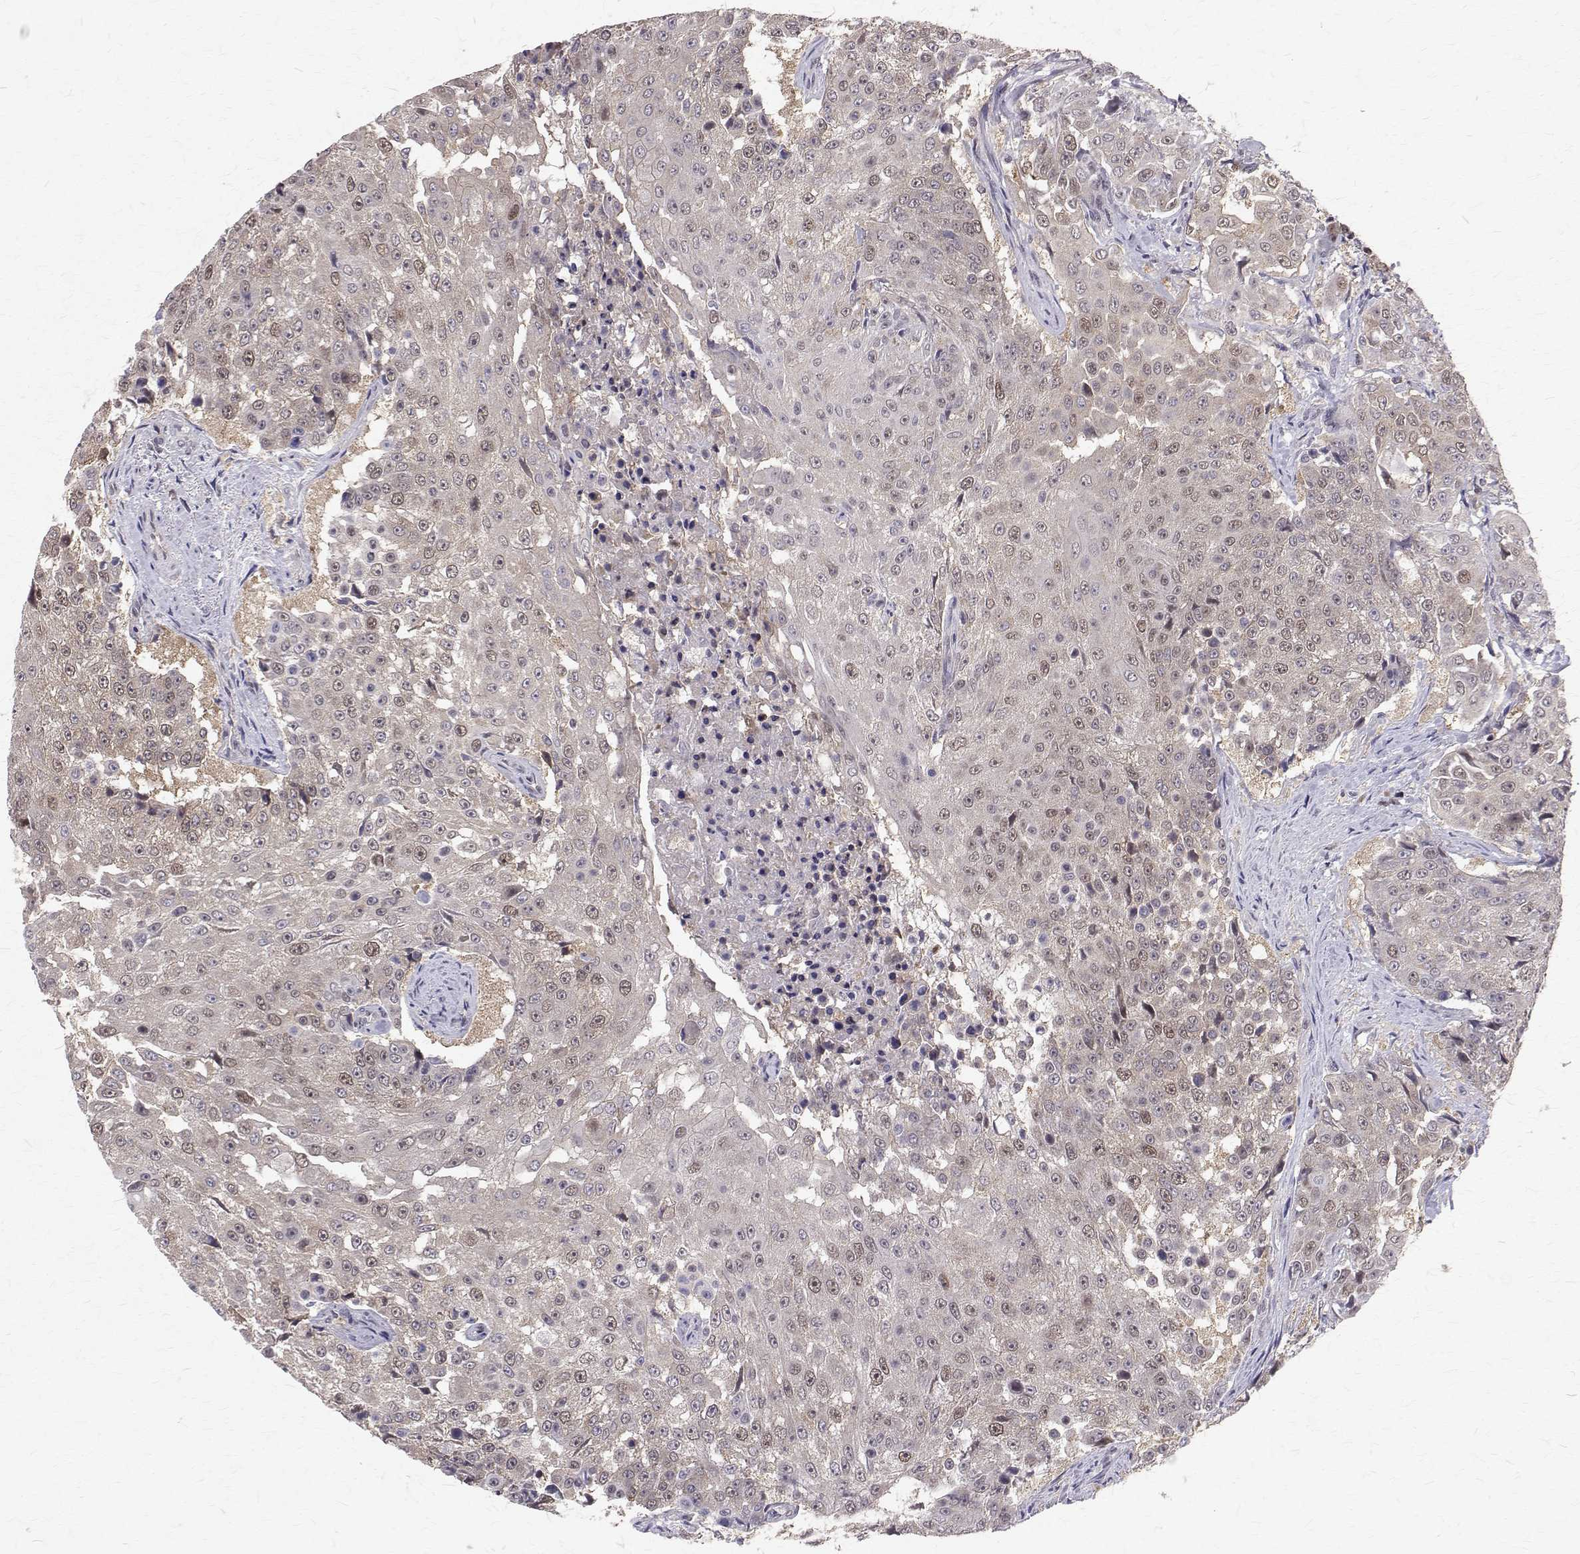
{"staining": {"intensity": "weak", "quantity": "25%-75%", "location": "nuclear"}, "tissue": "urothelial cancer", "cell_type": "Tumor cells", "image_type": "cancer", "snomed": [{"axis": "morphology", "description": "Urothelial carcinoma, High grade"}, {"axis": "topography", "description": "Urinary bladder"}], "caption": "About 25%-75% of tumor cells in human urothelial cancer show weak nuclear protein positivity as visualized by brown immunohistochemical staining.", "gene": "NIF3L1", "patient": {"sex": "female", "age": 63}}